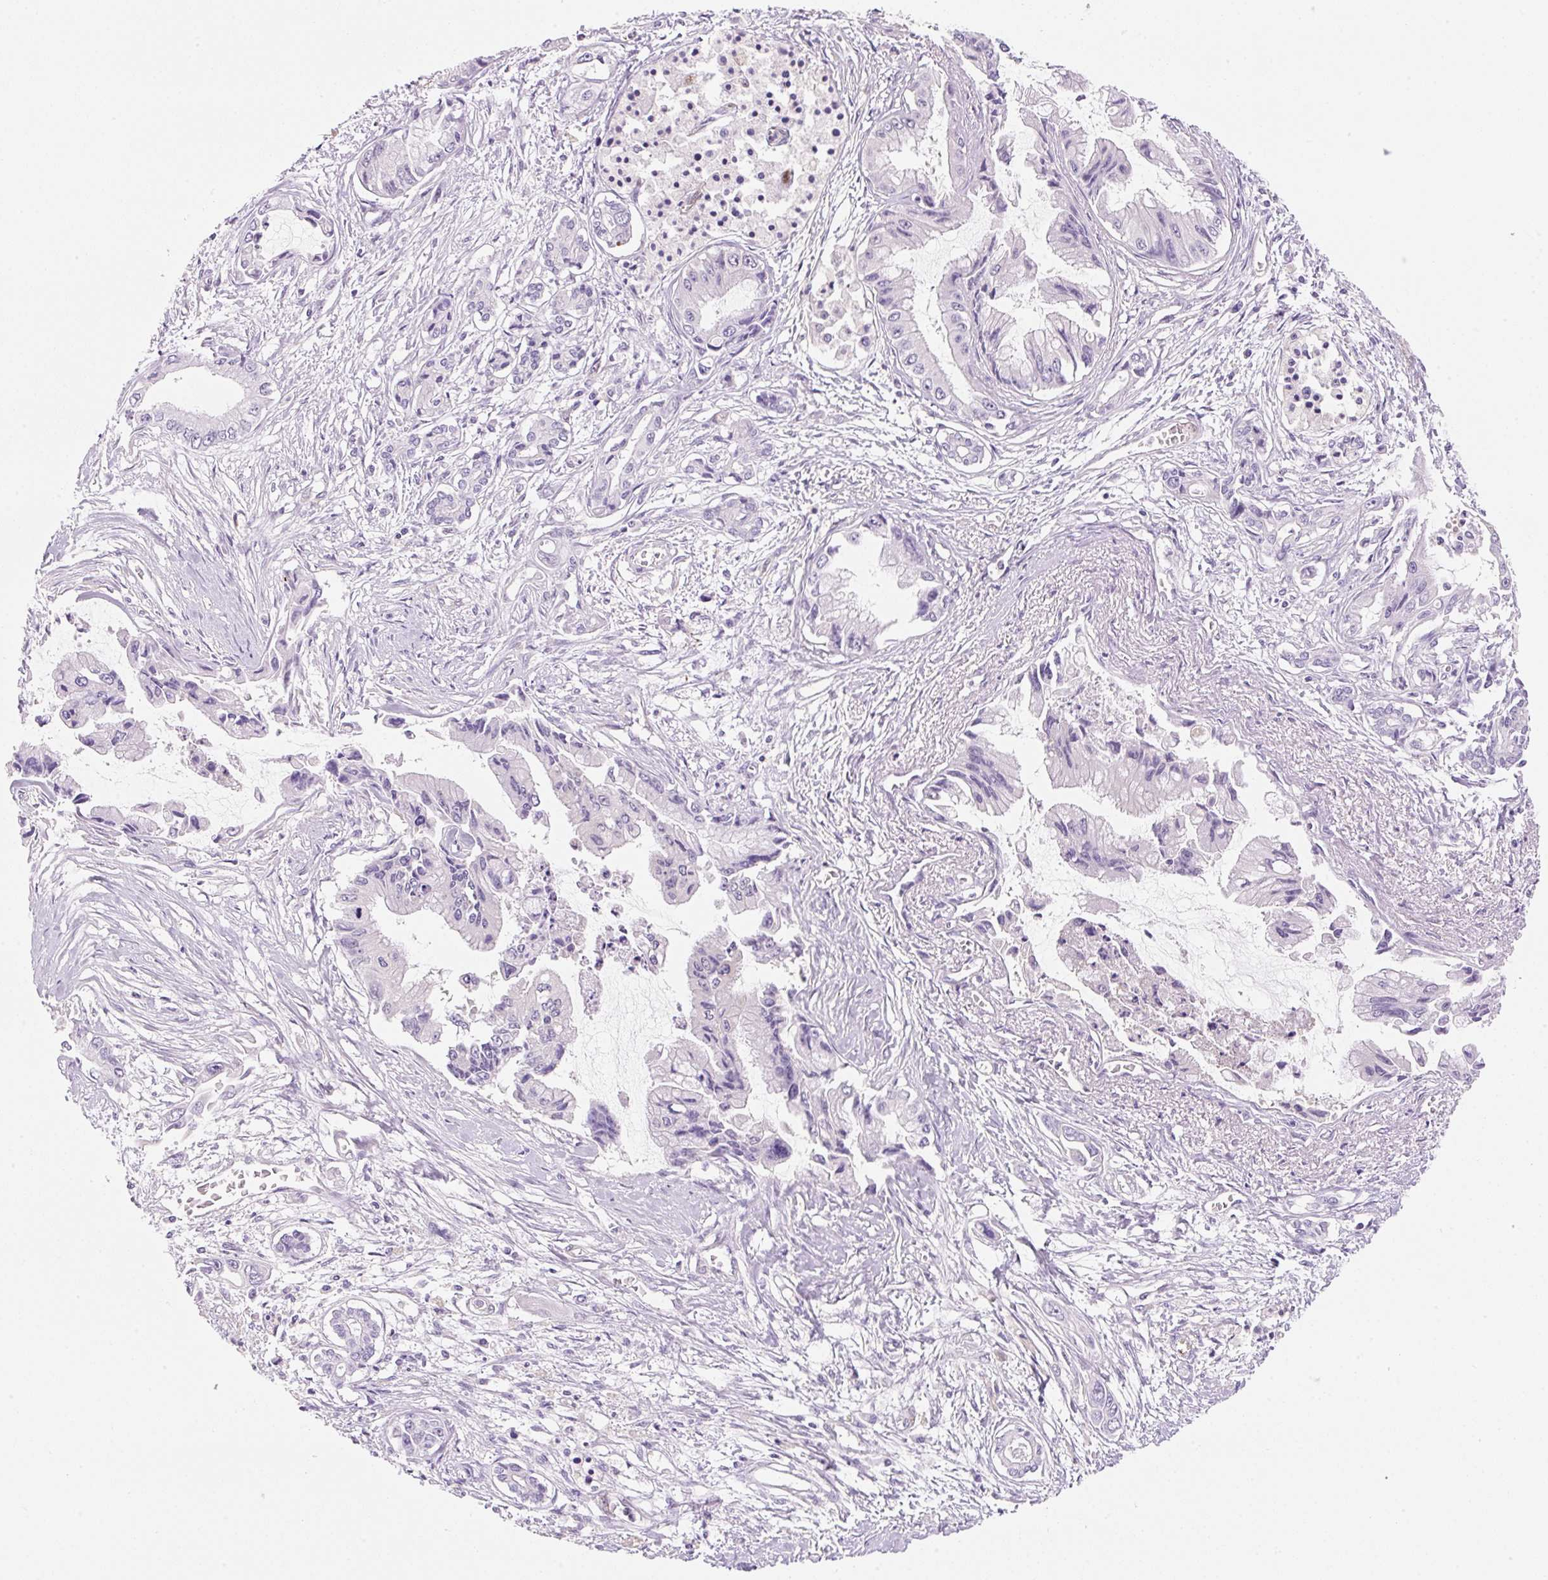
{"staining": {"intensity": "negative", "quantity": "none", "location": "none"}, "tissue": "pancreatic cancer", "cell_type": "Tumor cells", "image_type": "cancer", "snomed": [{"axis": "morphology", "description": "Adenocarcinoma, NOS"}, {"axis": "topography", "description": "Pancreas"}], "caption": "This is an immunohistochemistry micrograph of pancreatic adenocarcinoma. There is no expression in tumor cells.", "gene": "FABP5", "patient": {"sex": "male", "age": 84}}